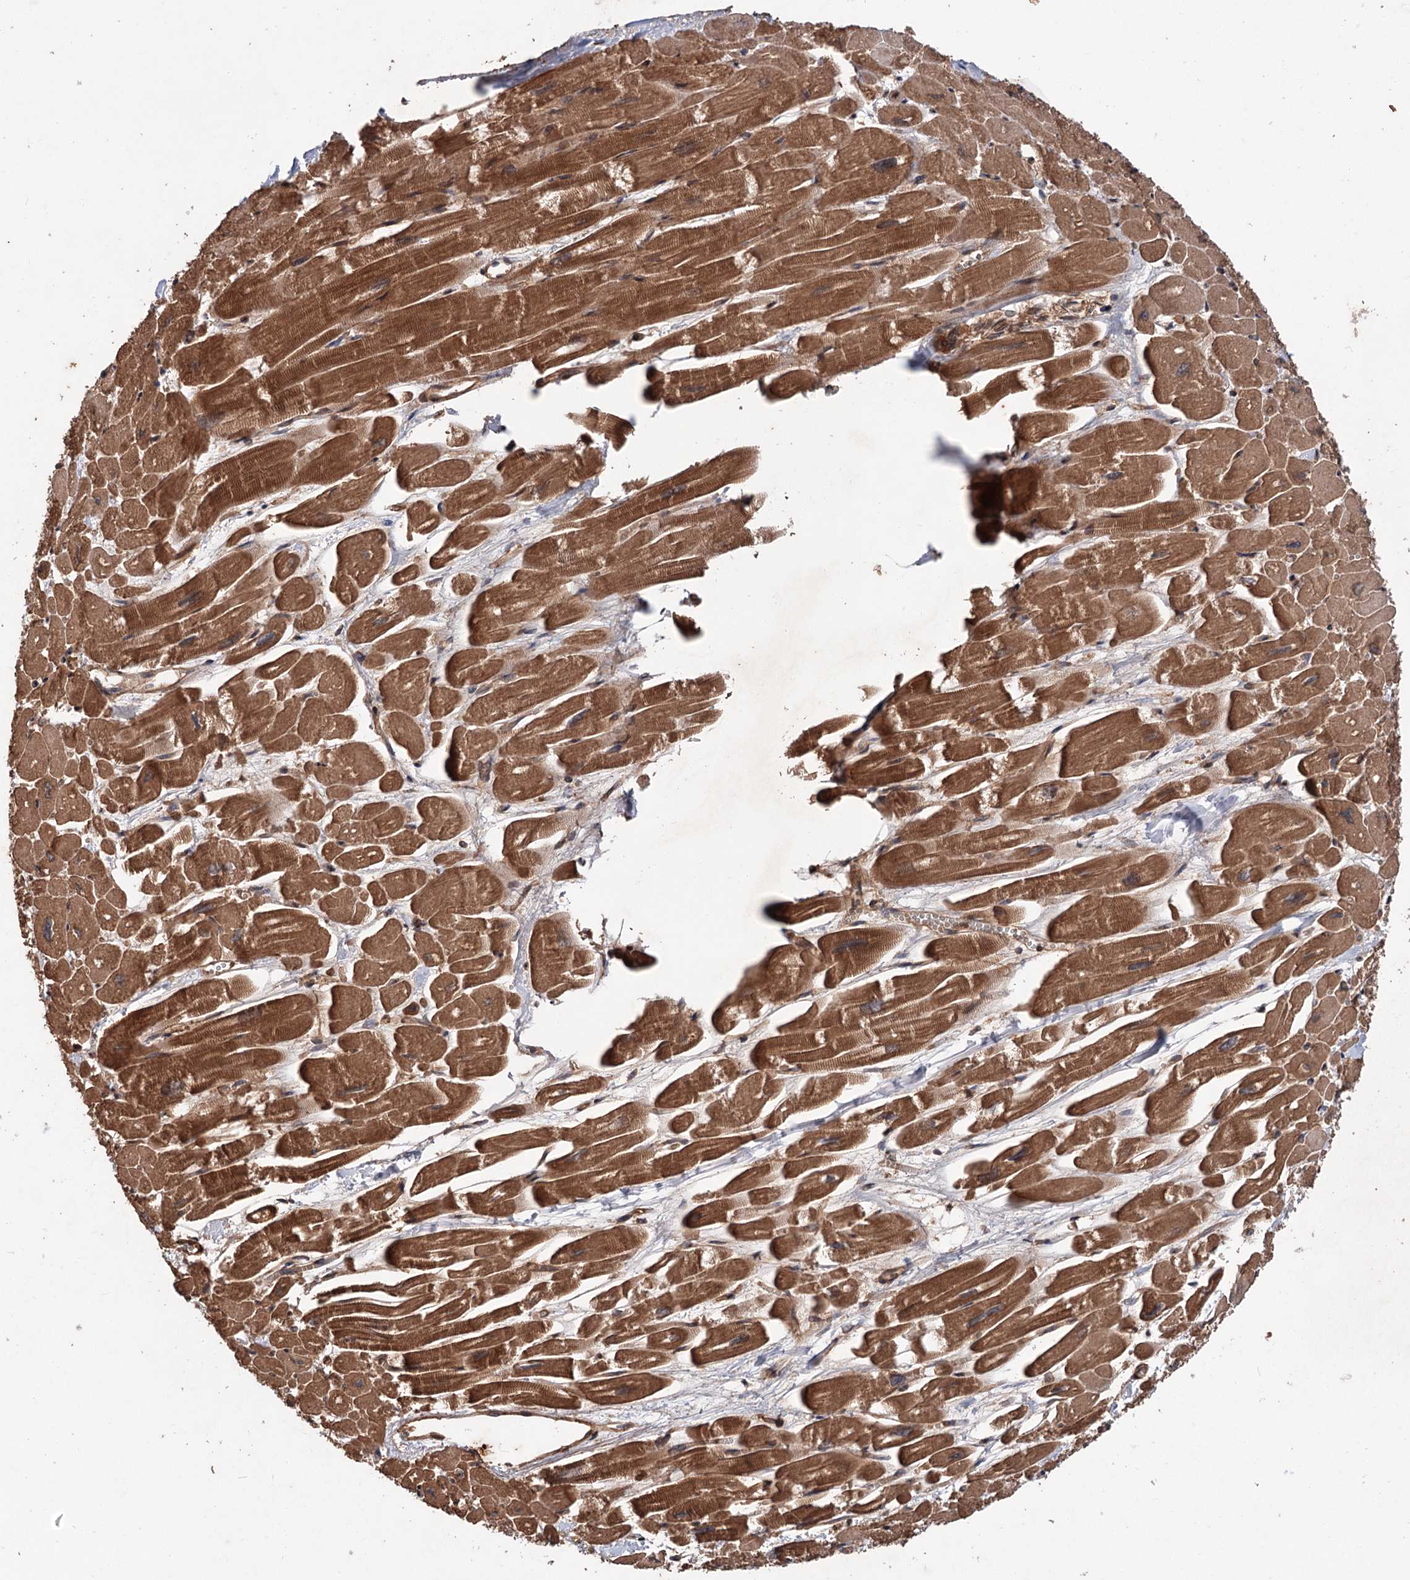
{"staining": {"intensity": "strong", "quantity": ">75%", "location": "cytoplasmic/membranous"}, "tissue": "heart muscle", "cell_type": "Cardiomyocytes", "image_type": "normal", "snomed": [{"axis": "morphology", "description": "Normal tissue, NOS"}, {"axis": "topography", "description": "Heart"}], "caption": "DAB immunohistochemical staining of benign human heart muscle displays strong cytoplasmic/membranous protein staining in about >75% of cardiomyocytes.", "gene": "ADK", "patient": {"sex": "male", "age": 54}}